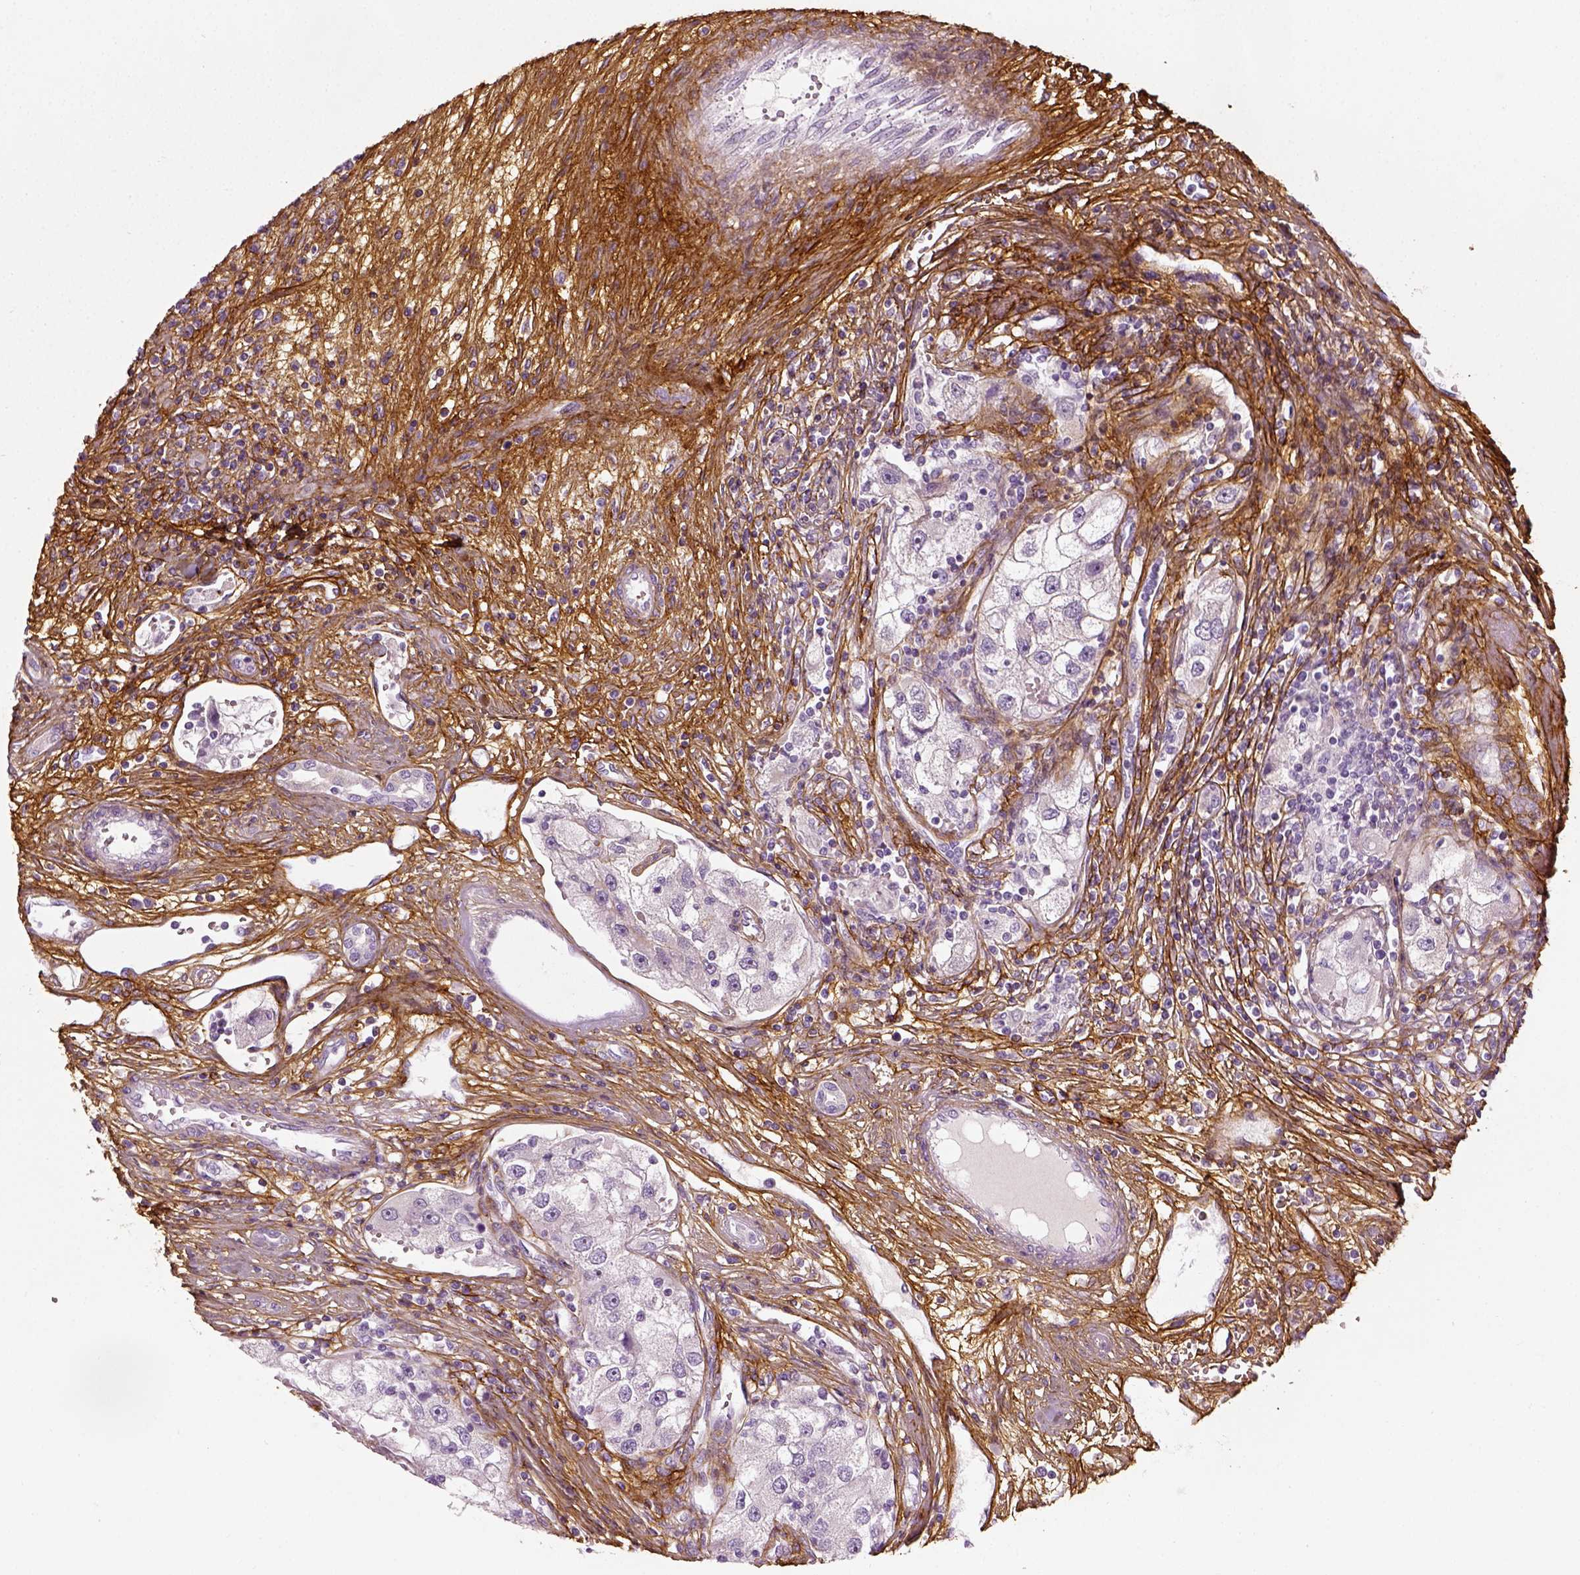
{"staining": {"intensity": "negative", "quantity": "none", "location": "none"}, "tissue": "renal cancer", "cell_type": "Tumor cells", "image_type": "cancer", "snomed": [{"axis": "morphology", "description": "Adenocarcinoma, NOS"}, {"axis": "topography", "description": "Kidney"}], "caption": "Human renal adenocarcinoma stained for a protein using IHC shows no staining in tumor cells.", "gene": "COL6A2", "patient": {"sex": "male", "age": 63}}